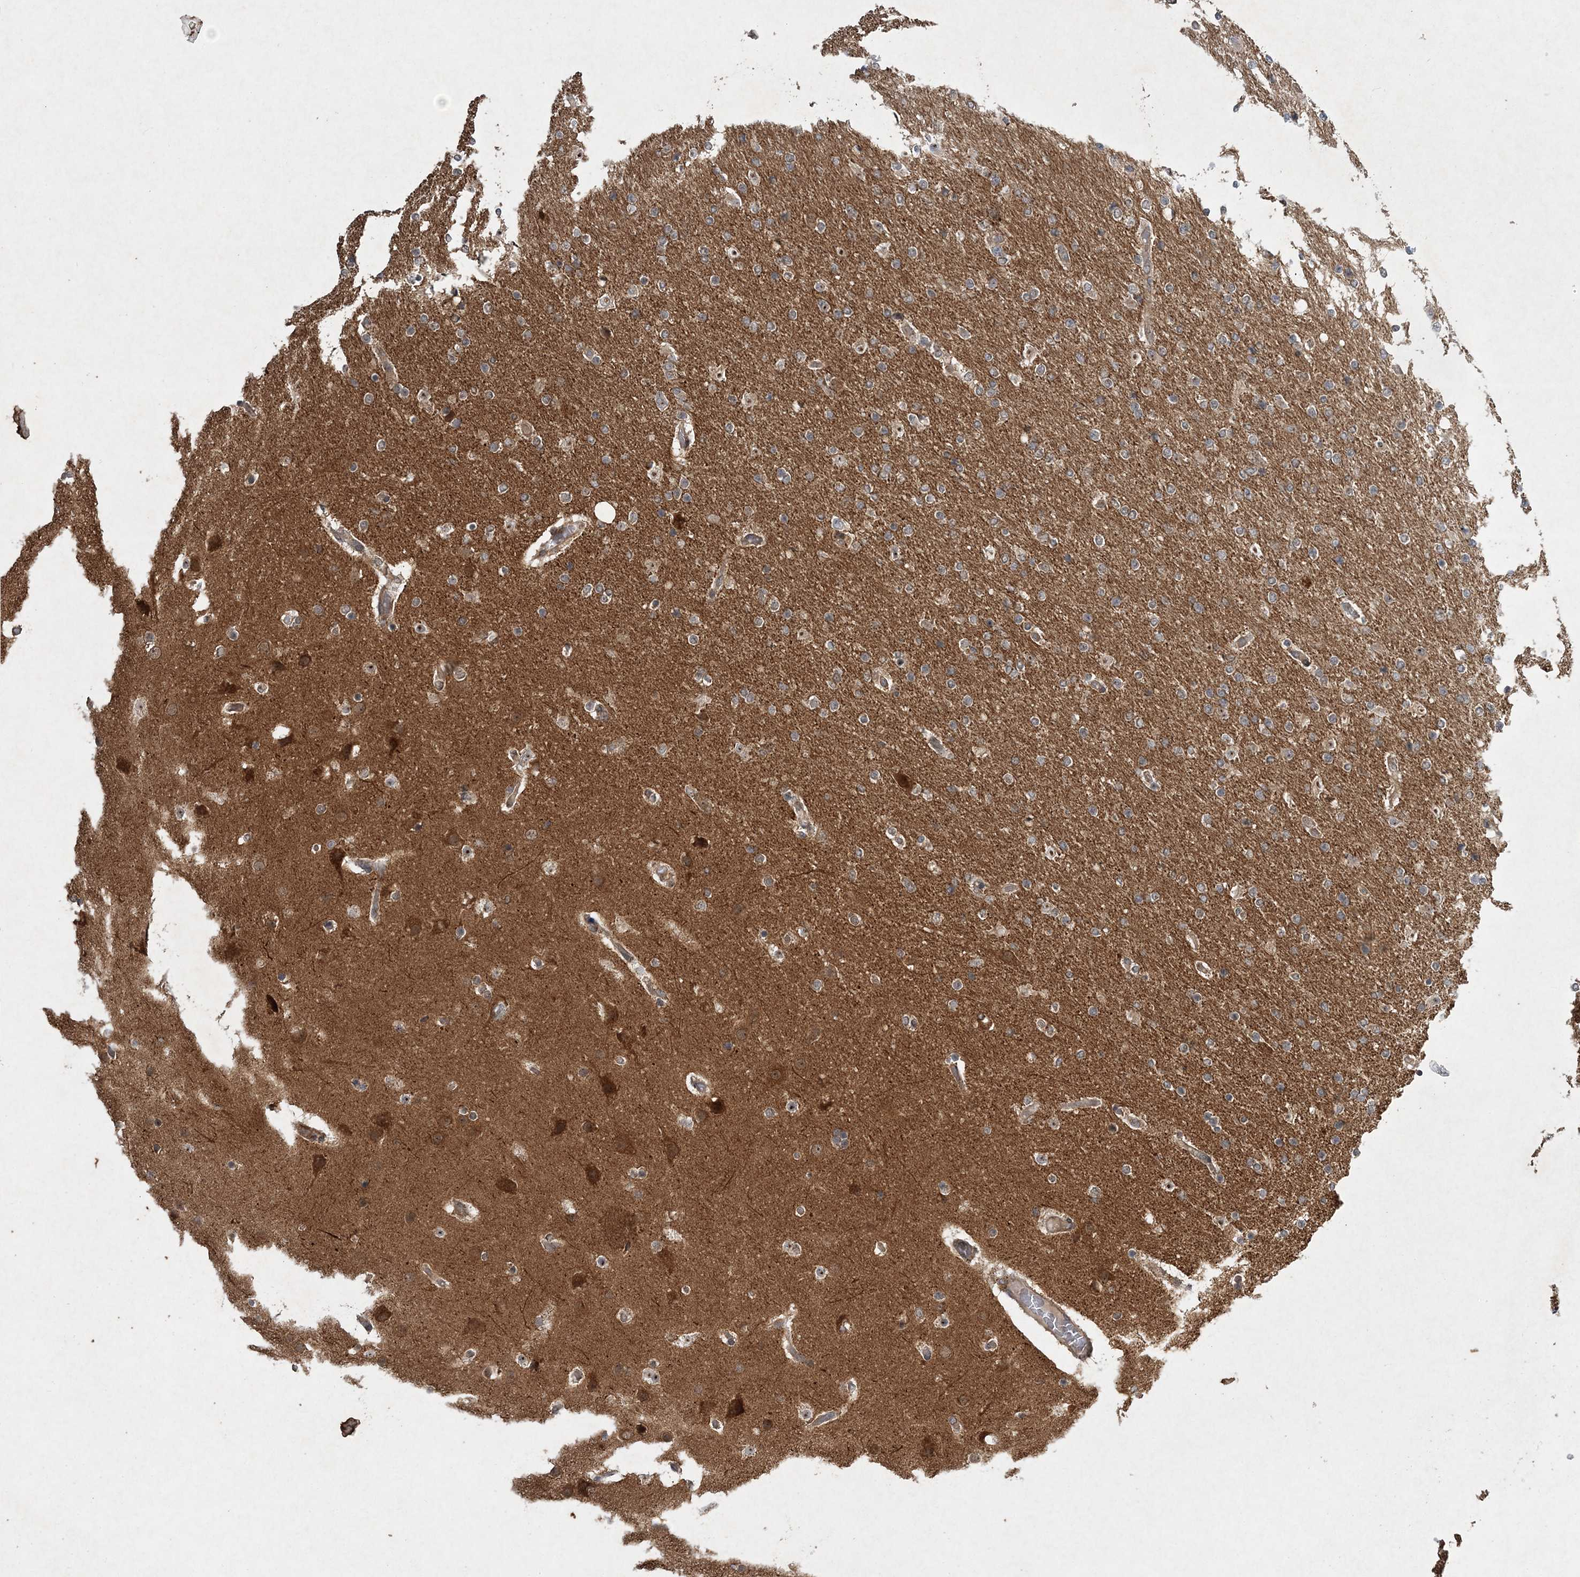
{"staining": {"intensity": "negative", "quantity": "none", "location": "none"}, "tissue": "glioma", "cell_type": "Tumor cells", "image_type": "cancer", "snomed": [{"axis": "morphology", "description": "Glioma, malignant, High grade"}, {"axis": "topography", "description": "Cerebral cortex"}], "caption": "Immunohistochemistry (IHC) photomicrograph of neoplastic tissue: human glioma stained with DAB (3,3'-diaminobenzidine) exhibits no significant protein staining in tumor cells.", "gene": "UBTD2", "patient": {"sex": "female", "age": 36}}